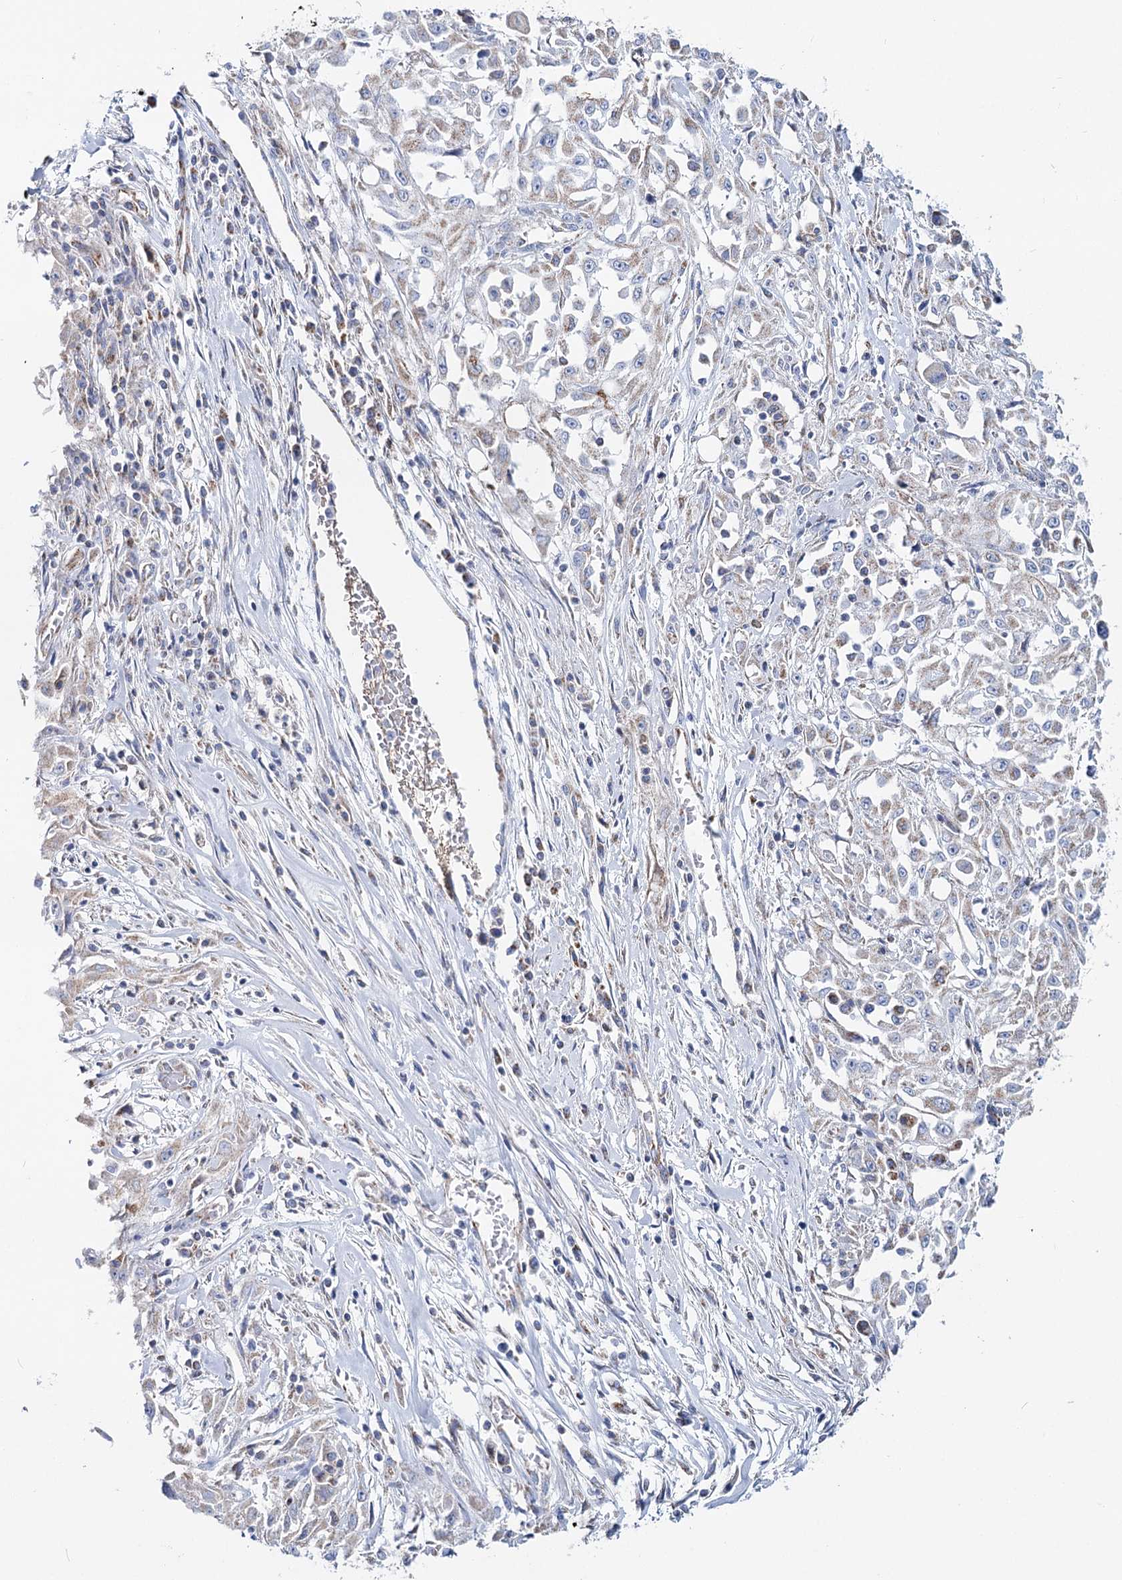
{"staining": {"intensity": "weak", "quantity": "<25%", "location": "cytoplasmic/membranous"}, "tissue": "skin cancer", "cell_type": "Tumor cells", "image_type": "cancer", "snomed": [{"axis": "morphology", "description": "Squamous cell carcinoma, NOS"}, {"axis": "morphology", "description": "Squamous cell carcinoma, metastatic, NOS"}, {"axis": "topography", "description": "Skin"}, {"axis": "topography", "description": "Lymph node"}], "caption": "Squamous cell carcinoma (skin) was stained to show a protein in brown. There is no significant expression in tumor cells. Brightfield microscopy of immunohistochemistry stained with DAB (brown) and hematoxylin (blue), captured at high magnification.", "gene": "MCCC2", "patient": {"sex": "male", "age": 75}}